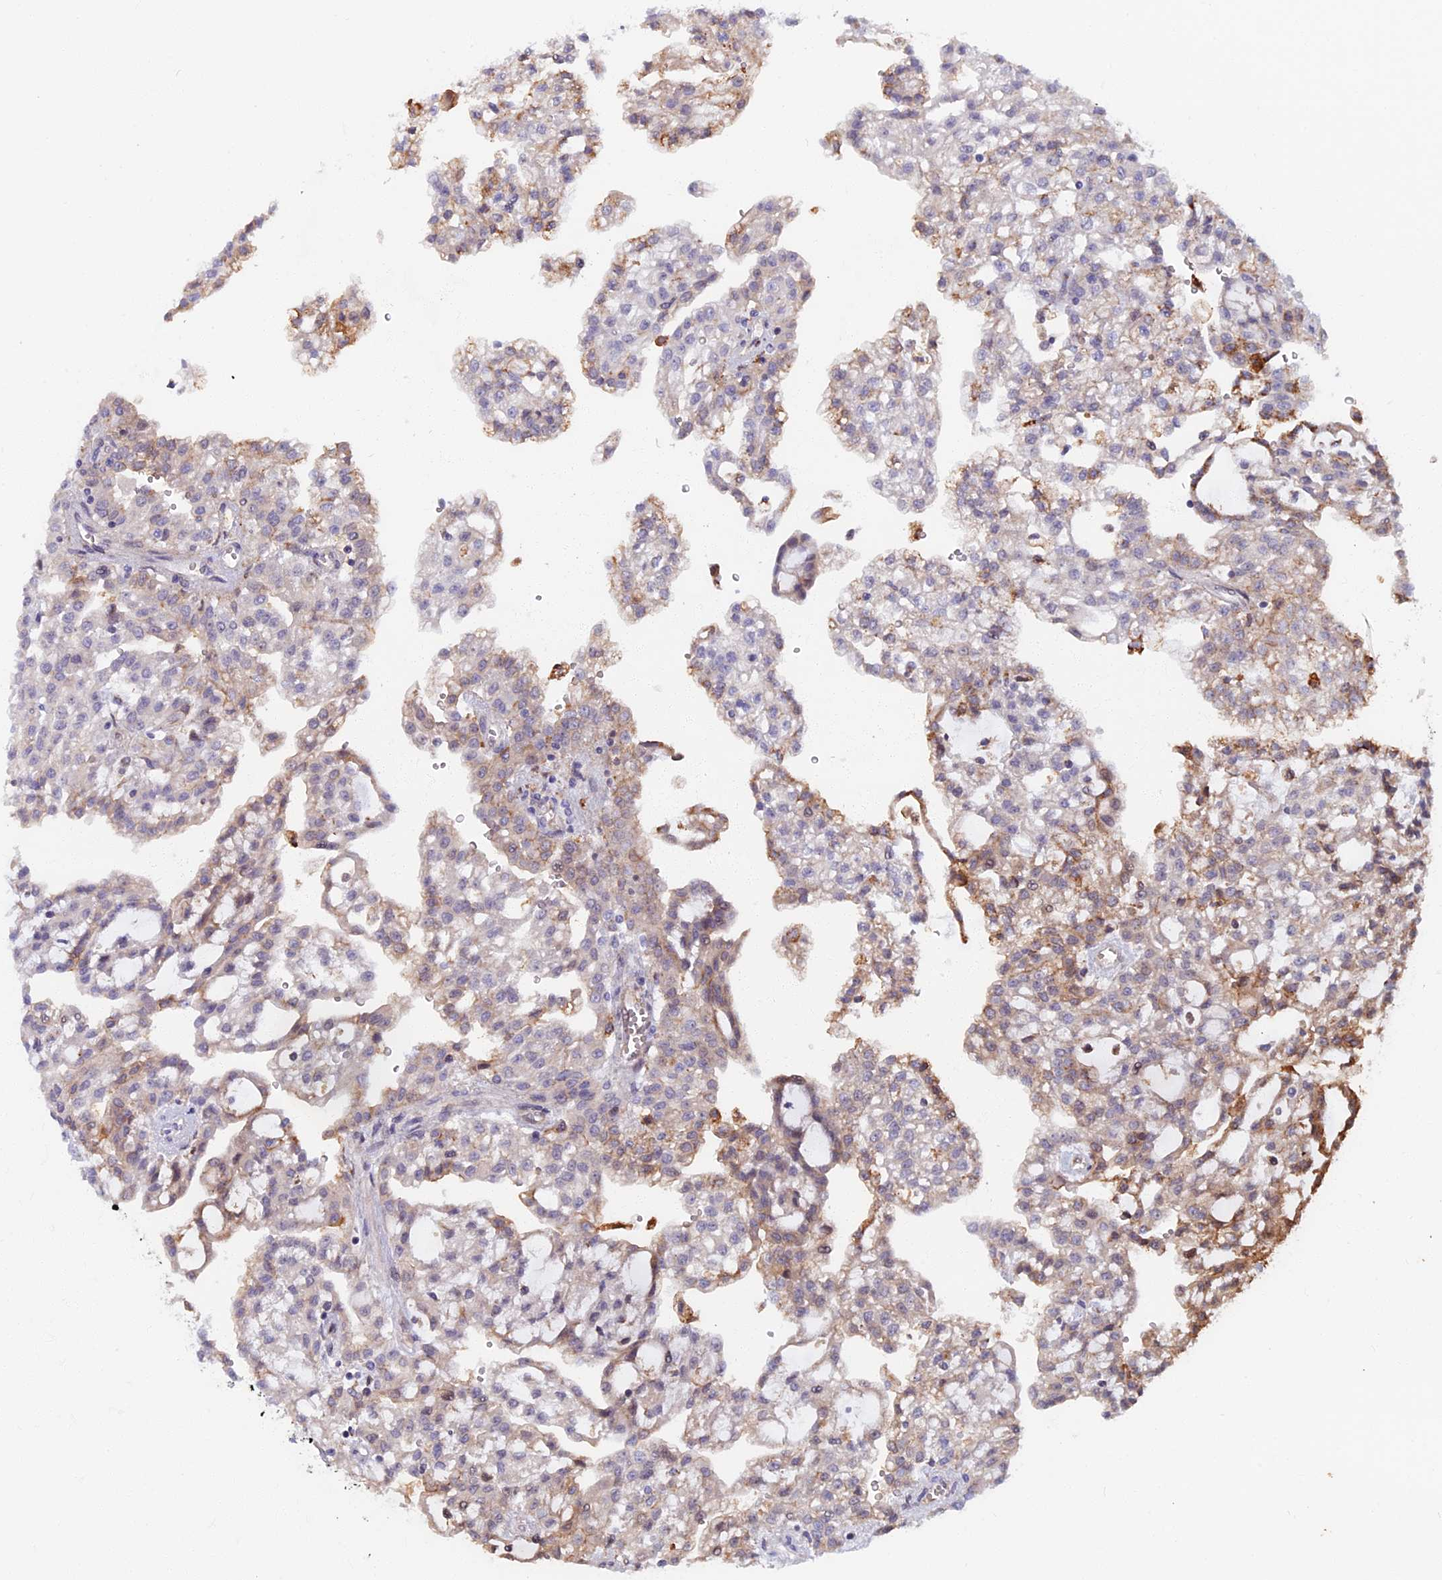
{"staining": {"intensity": "weak", "quantity": "<25%", "location": "cytoplasmic/membranous"}, "tissue": "renal cancer", "cell_type": "Tumor cells", "image_type": "cancer", "snomed": [{"axis": "morphology", "description": "Adenocarcinoma, NOS"}, {"axis": "topography", "description": "Kidney"}], "caption": "An image of renal cancer stained for a protein shows no brown staining in tumor cells.", "gene": "SPG11", "patient": {"sex": "male", "age": 63}}